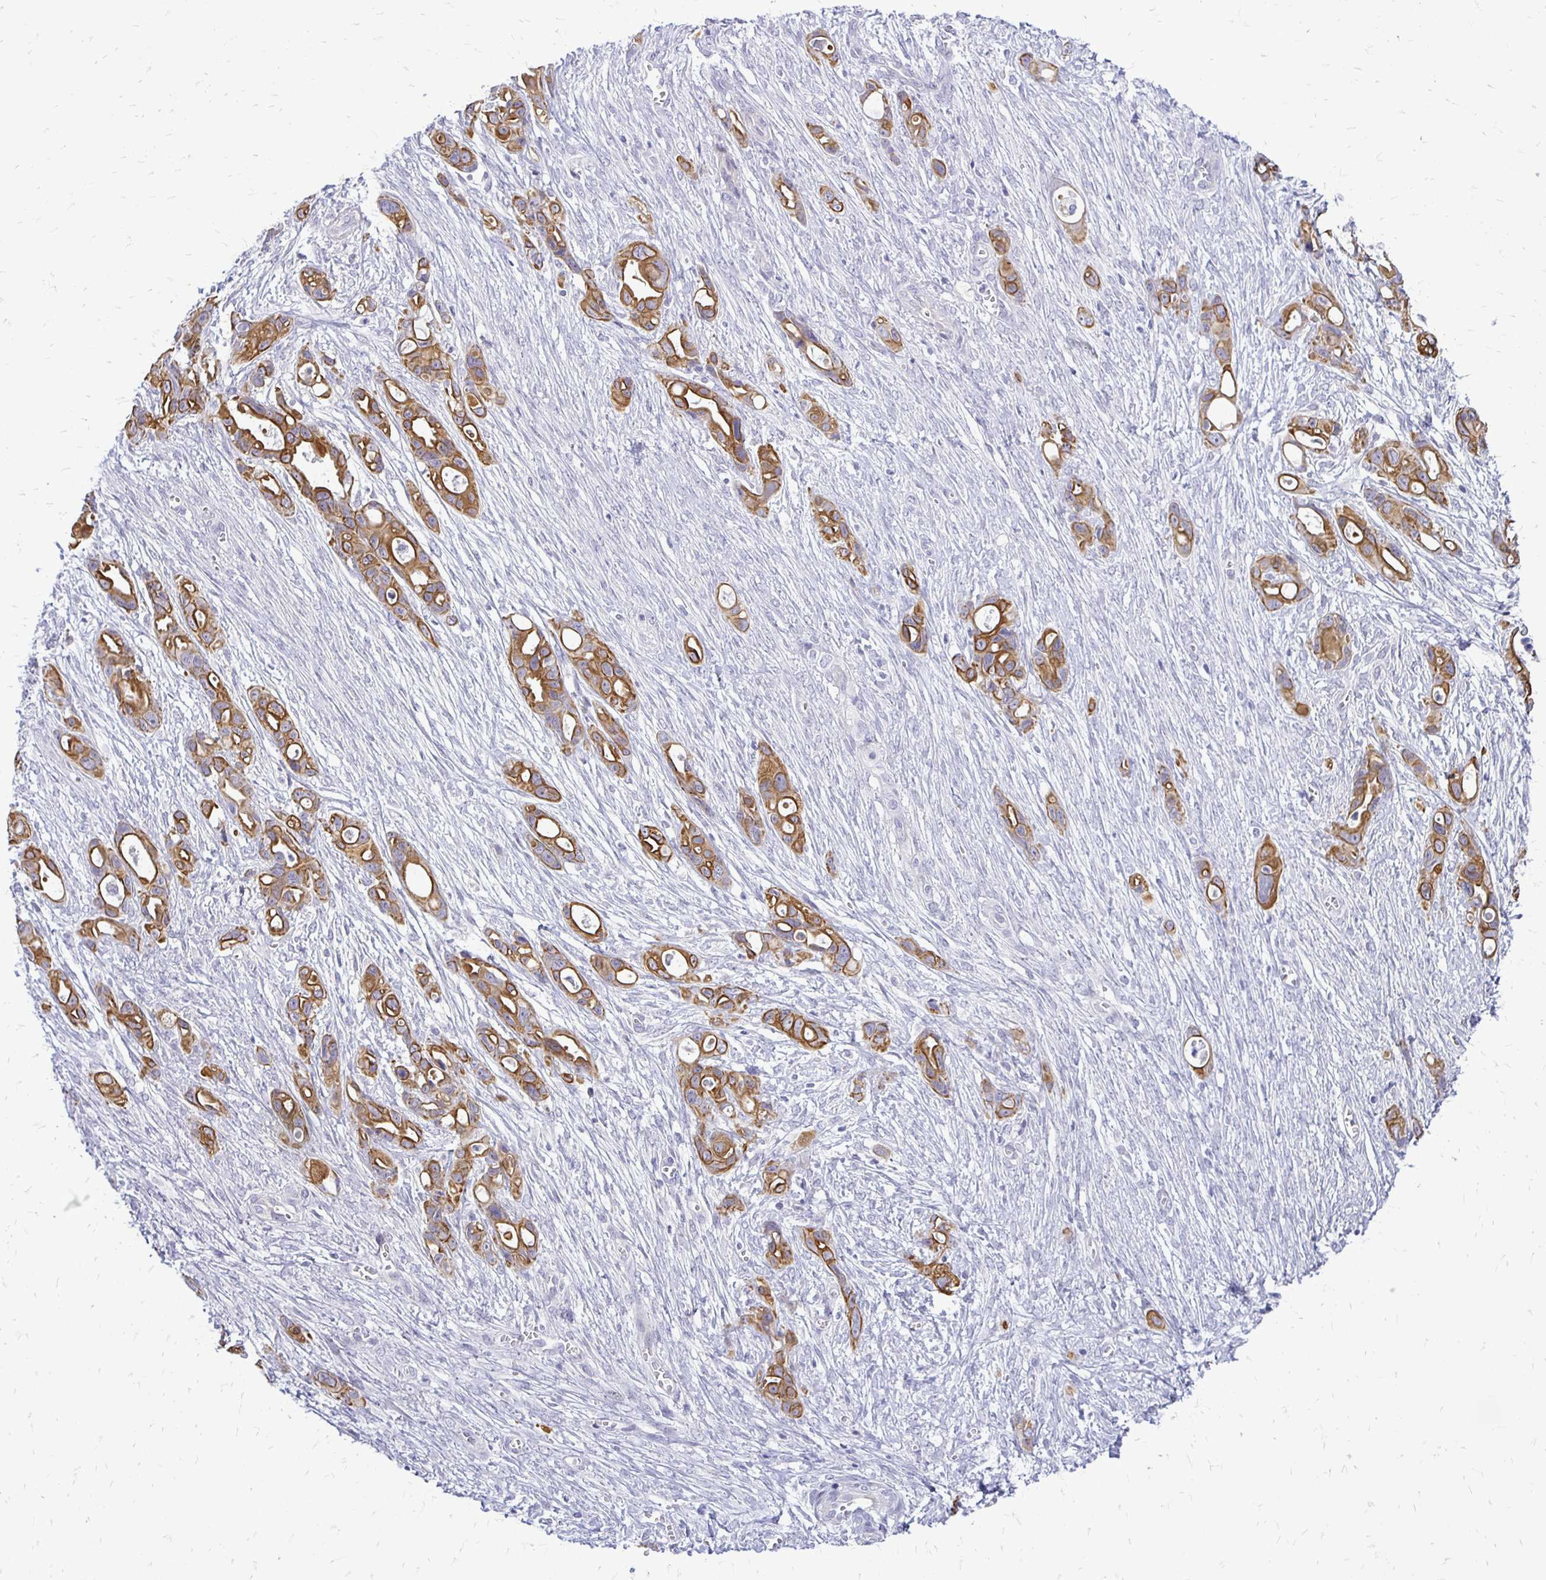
{"staining": {"intensity": "moderate", "quantity": ">75%", "location": "cytoplasmic/membranous"}, "tissue": "ovarian cancer", "cell_type": "Tumor cells", "image_type": "cancer", "snomed": [{"axis": "morphology", "description": "Cystadenocarcinoma, mucinous, NOS"}, {"axis": "topography", "description": "Ovary"}], "caption": "About >75% of tumor cells in human ovarian cancer display moderate cytoplasmic/membranous protein positivity as visualized by brown immunohistochemical staining.", "gene": "EPYC", "patient": {"sex": "female", "age": 70}}